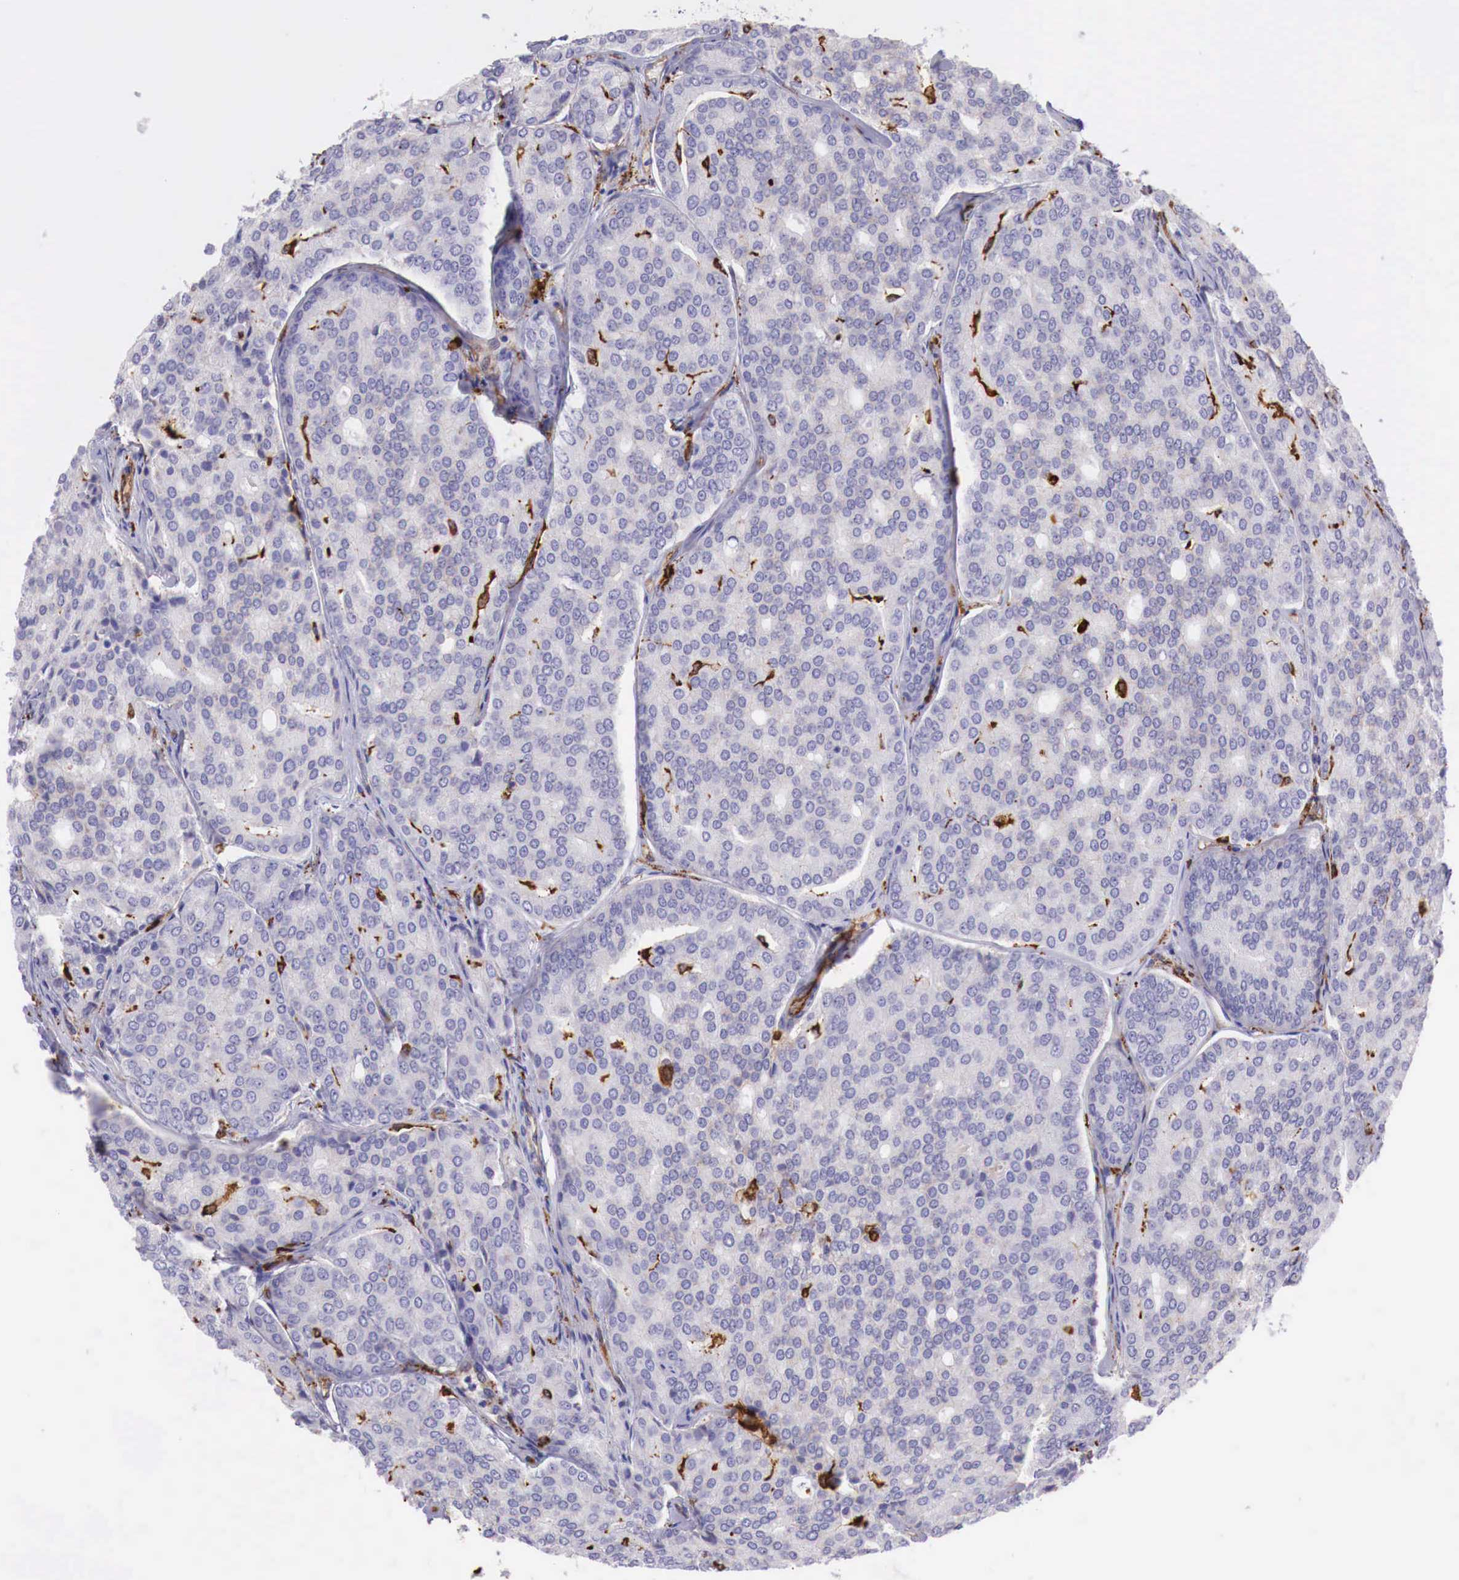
{"staining": {"intensity": "negative", "quantity": "none", "location": "none"}, "tissue": "prostate cancer", "cell_type": "Tumor cells", "image_type": "cancer", "snomed": [{"axis": "morphology", "description": "Adenocarcinoma, High grade"}, {"axis": "topography", "description": "Prostate"}], "caption": "Immunohistochemistry (IHC) image of human prostate cancer (adenocarcinoma (high-grade)) stained for a protein (brown), which exhibits no staining in tumor cells.", "gene": "MSR1", "patient": {"sex": "male", "age": 64}}